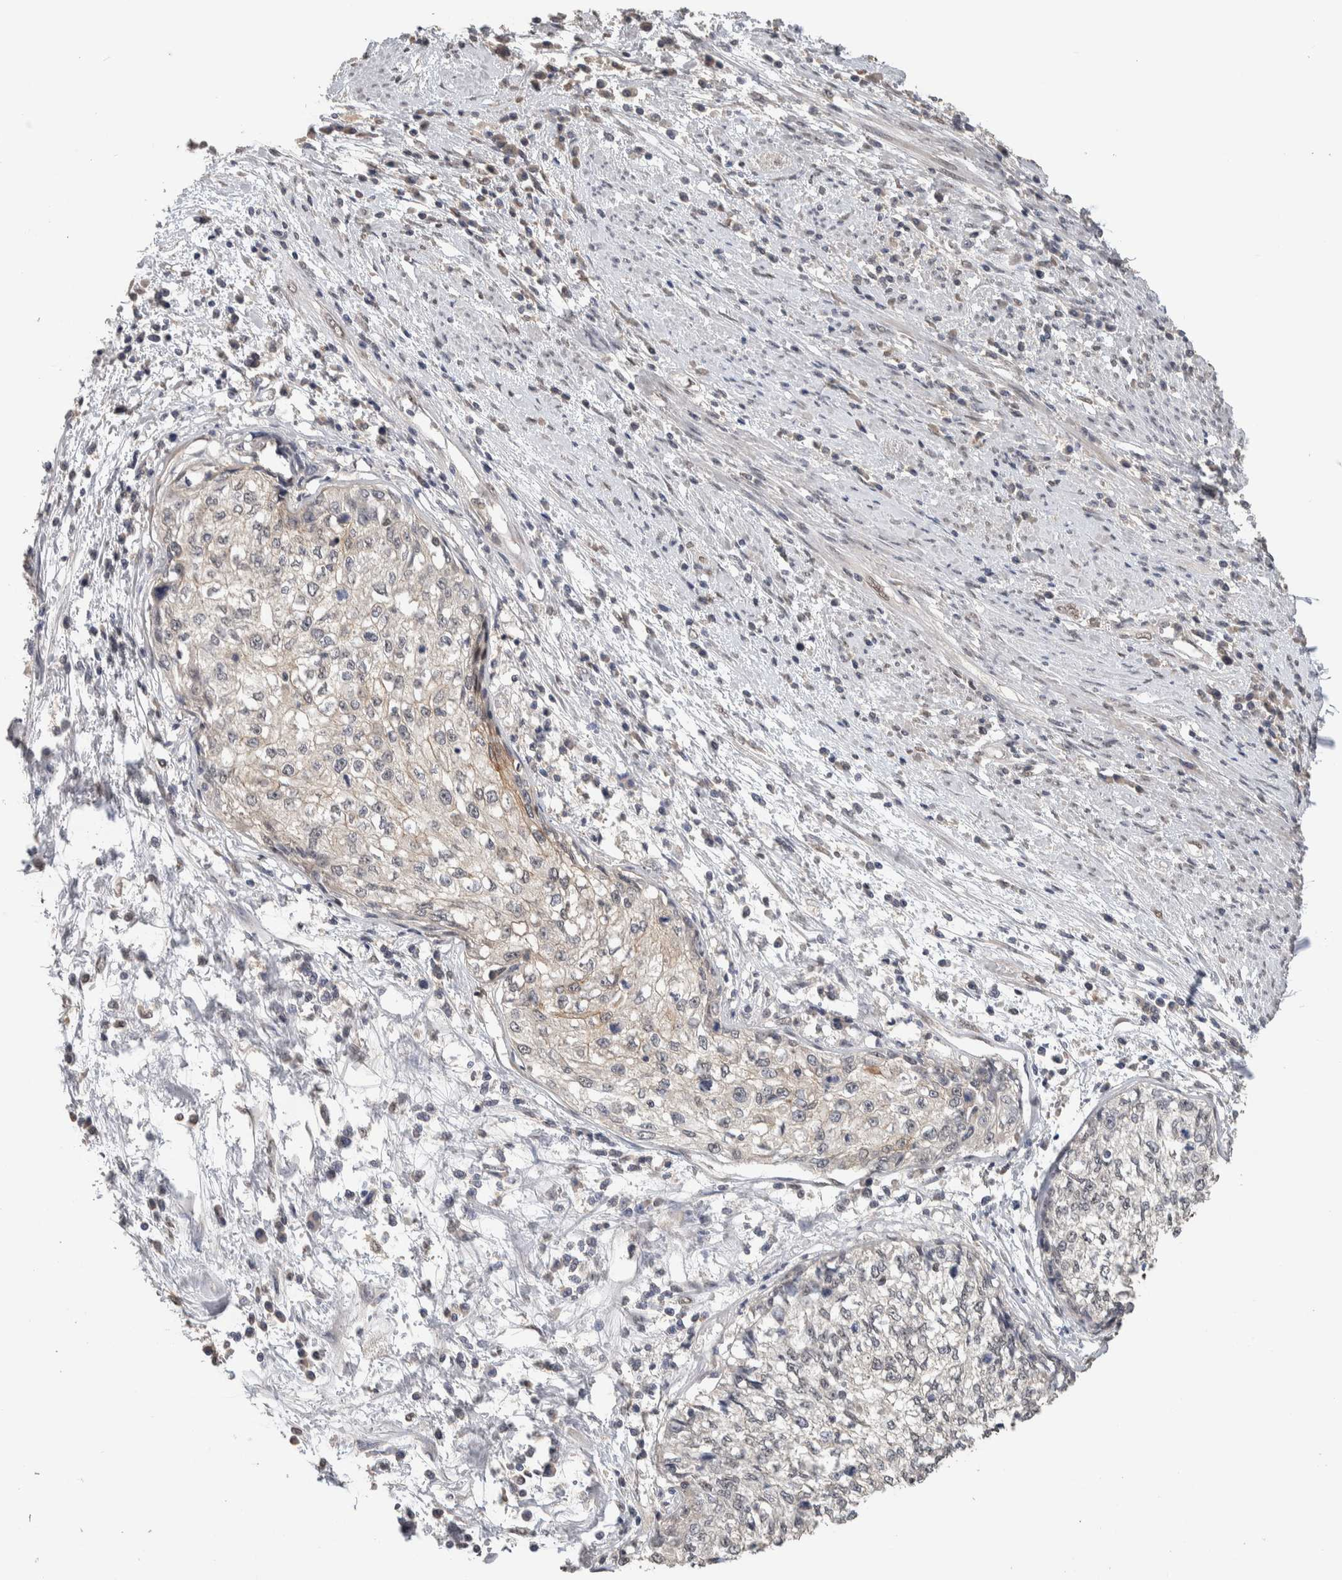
{"staining": {"intensity": "negative", "quantity": "none", "location": "none"}, "tissue": "cervical cancer", "cell_type": "Tumor cells", "image_type": "cancer", "snomed": [{"axis": "morphology", "description": "Squamous cell carcinoma, NOS"}, {"axis": "topography", "description": "Cervix"}], "caption": "Tumor cells show no significant expression in squamous cell carcinoma (cervical).", "gene": "CYSRT1", "patient": {"sex": "female", "age": 57}}